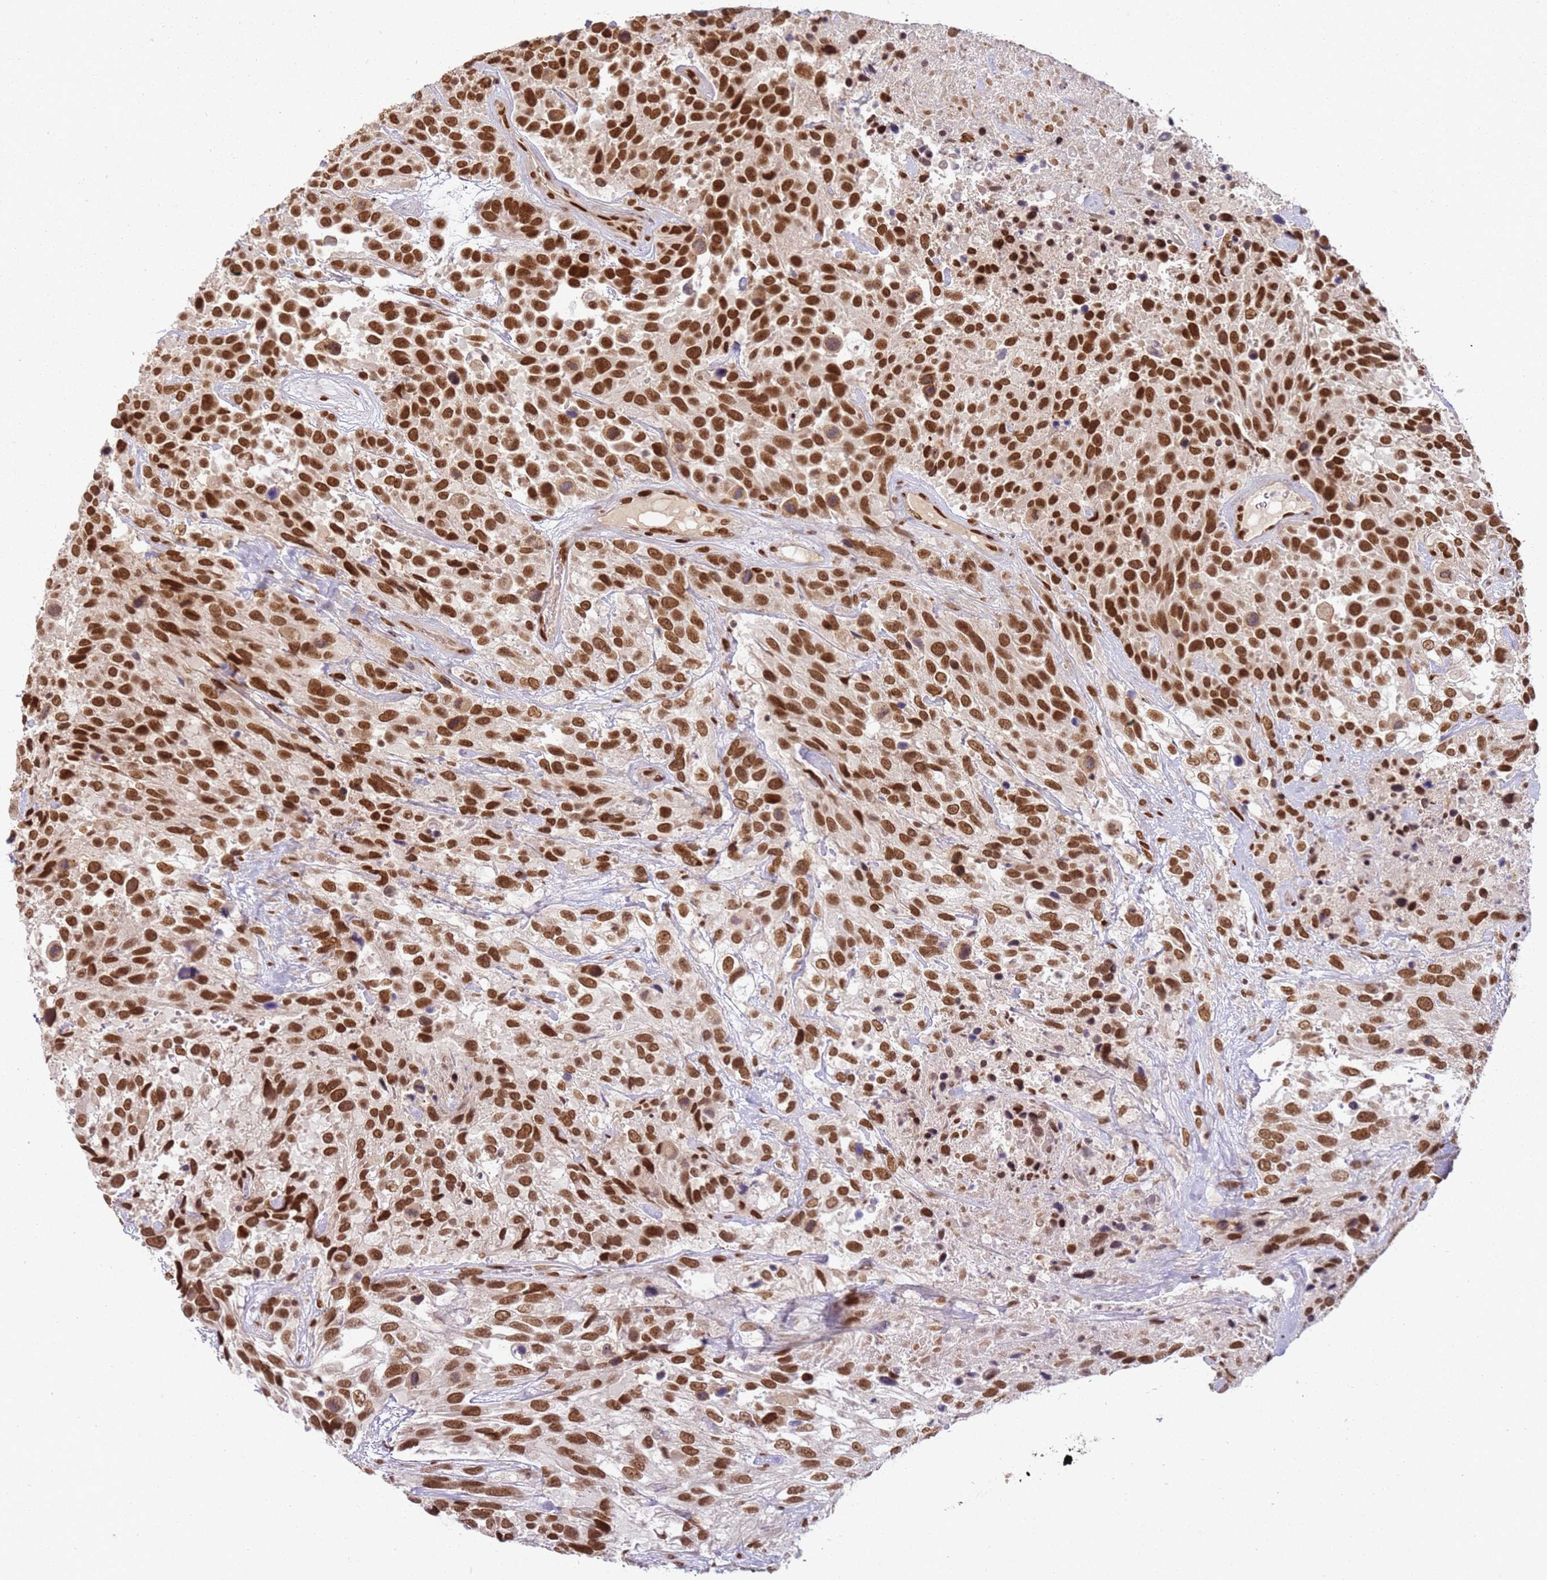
{"staining": {"intensity": "strong", "quantity": ">75%", "location": "nuclear"}, "tissue": "urothelial cancer", "cell_type": "Tumor cells", "image_type": "cancer", "snomed": [{"axis": "morphology", "description": "Urothelial carcinoma, High grade"}, {"axis": "topography", "description": "Urinary bladder"}], "caption": "Human urothelial cancer stained with a brown dye shows strong nuclear positive positivity in approximately >75% of tumor cells.", "gene": "TENT4A", "patient": {"sex": "female", "age": 70}}